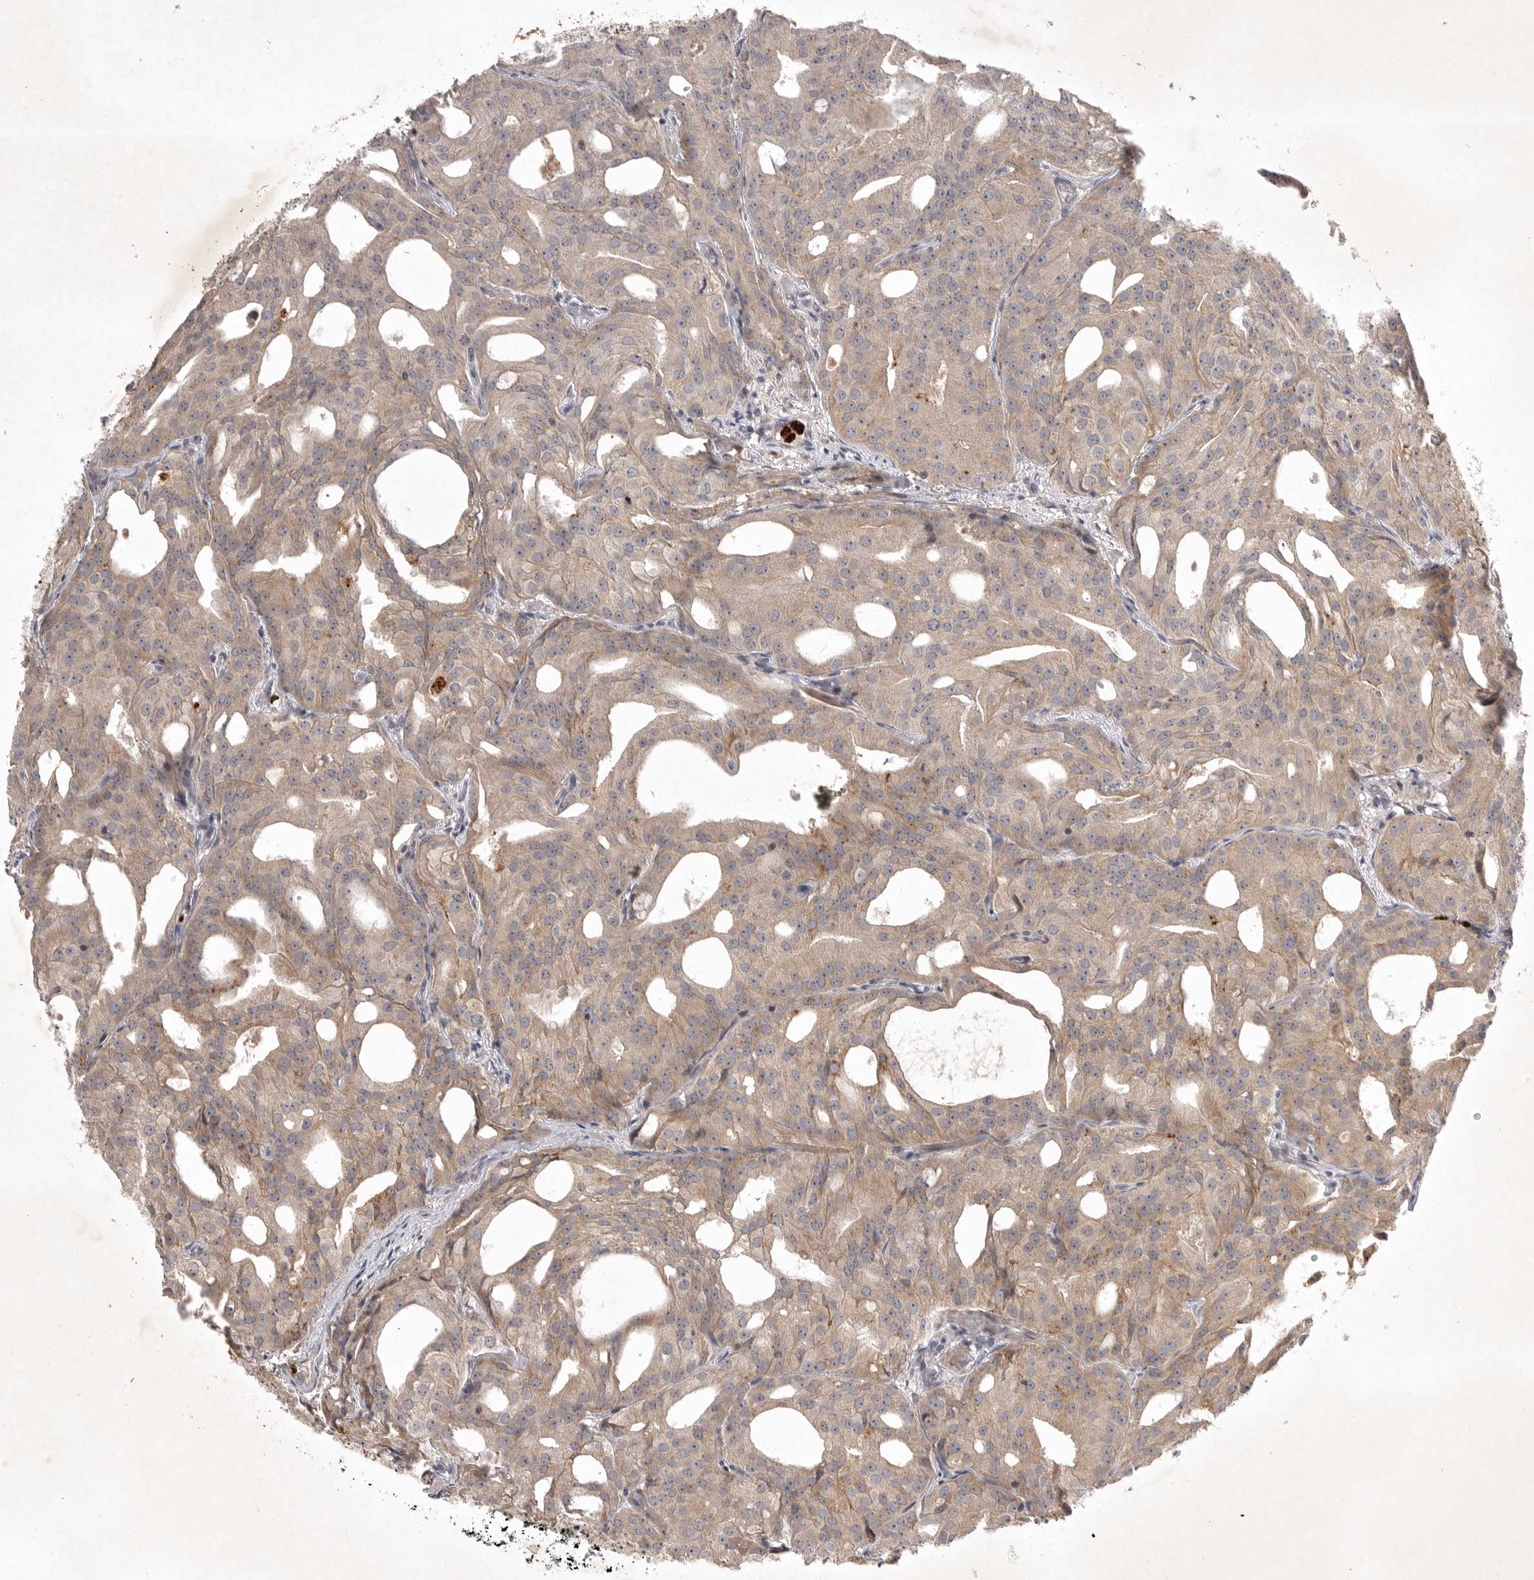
{"staining": {"intensity": "weak", "quantity": ">75%", "location": "cytoplasmic/membranous"}, "tissue": "prostate cancer", "cell_type": "Tumor cells", "image_type": "cancer", "snomed": [{"axis": "morphology", "description": "Adenocarcinoma, Medium grade"}, {"axis": "topography", "description": "Prostate"}], "caption": "Weak cytoplasmic/membranous expression is present in approximately >75% of tumor cells in adenocarcinoma (medium-grade) (prostate).", "gene": "UBE3D", "patient": {"sex": "male", "age": 88}}